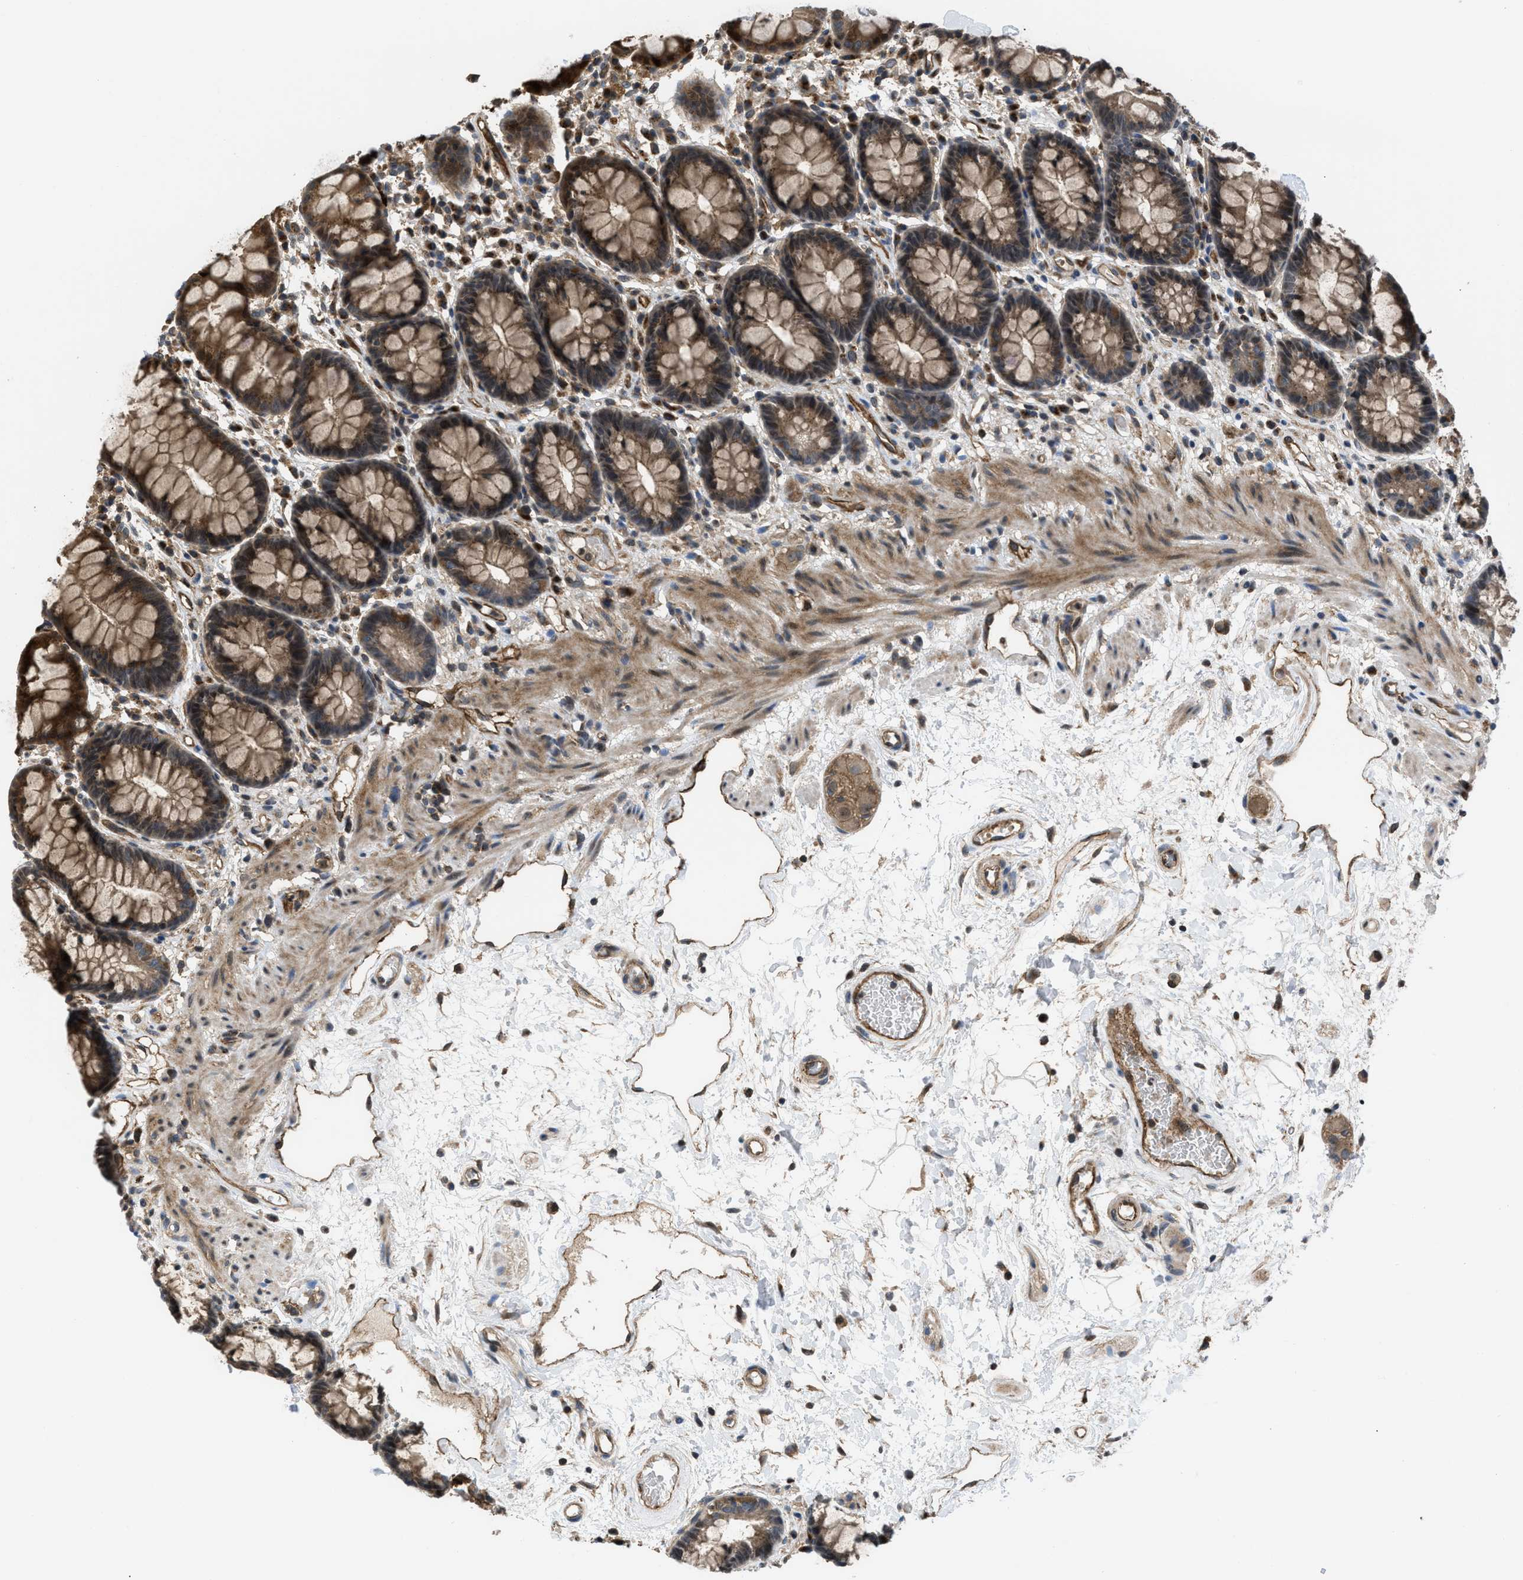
{"staining": {"intensity": "moderate", "quantity": ">75%", "location": "cytoplasmic/membranous,nuclear"}, "tissue": "rectum", "cell_type": "Glandular cells", "image_type": "normal", "snomed": [{"axis": "morphology", "description": "Normal tissue, NOS"}, {"axis": "topography", "description": "Rectum"}], "caption": "Immunohistochemistry (DAB (3,3'-diaminobenzidine)) staining of benign human rectum demonstrates moderate cytoplasmic/membranous,nuclear protein positivity in approximately >75% of glandular cells.", "gene": "GPATCH2L", "patient": {"sex": "male", "age": 64}}